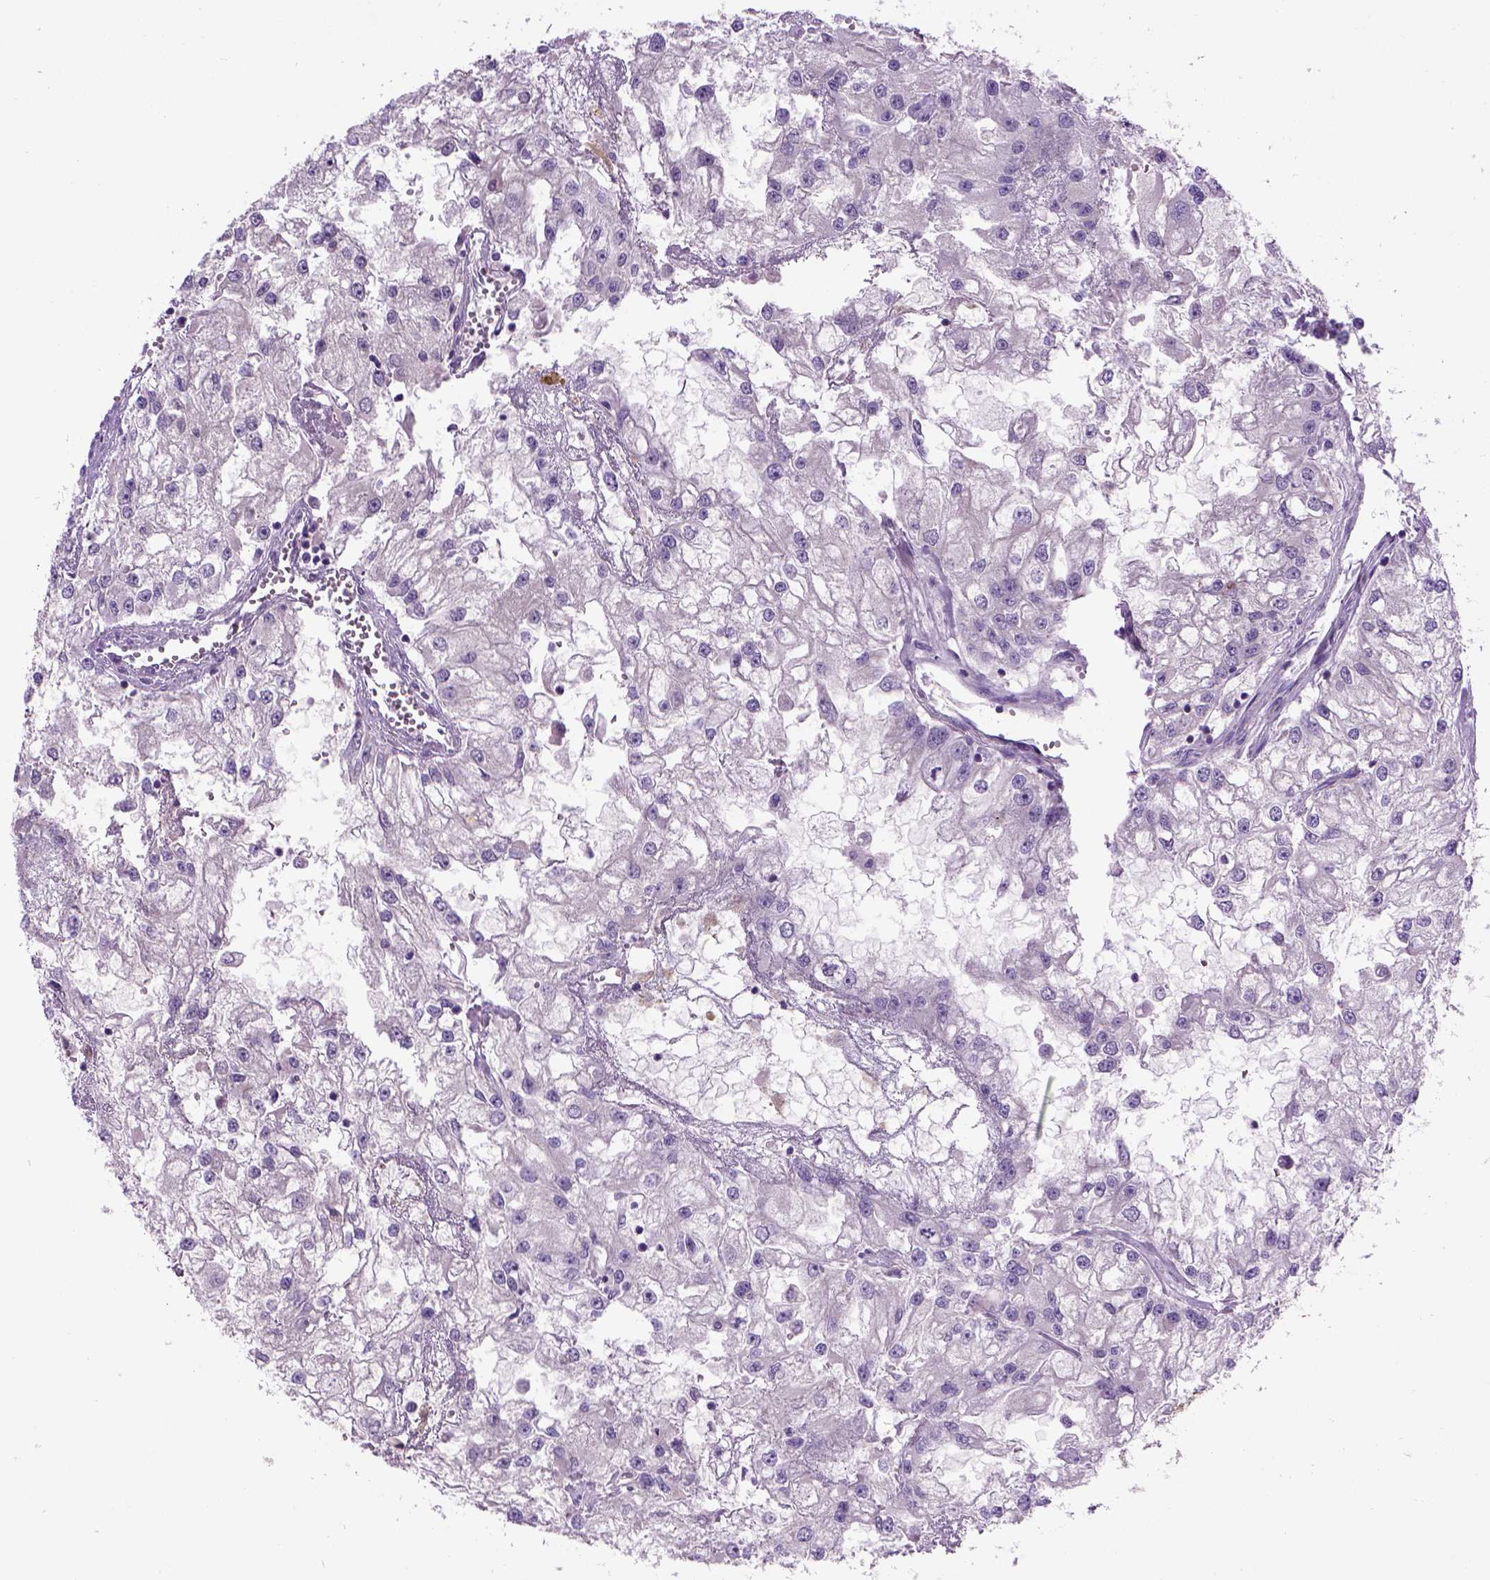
{"staining": {"intensity": "negative", "quantity": "none", "location": "none"}, "tissue": "renal cancer", "cell_type": "Tumor cells", "image_type": "cancer", "snomed": [{"axis": "morphology", "description": "Adenocarcinoma, NOS"}, {"axis": "topography", "description": "Kidney"}], "caption": "Renal cancer (adenocarcinoma) was stained to show a protein in brown. There is no significant expression in tumor cells.", "gene": "CDH1", "patient": {"sex": "male", "age": 59}}